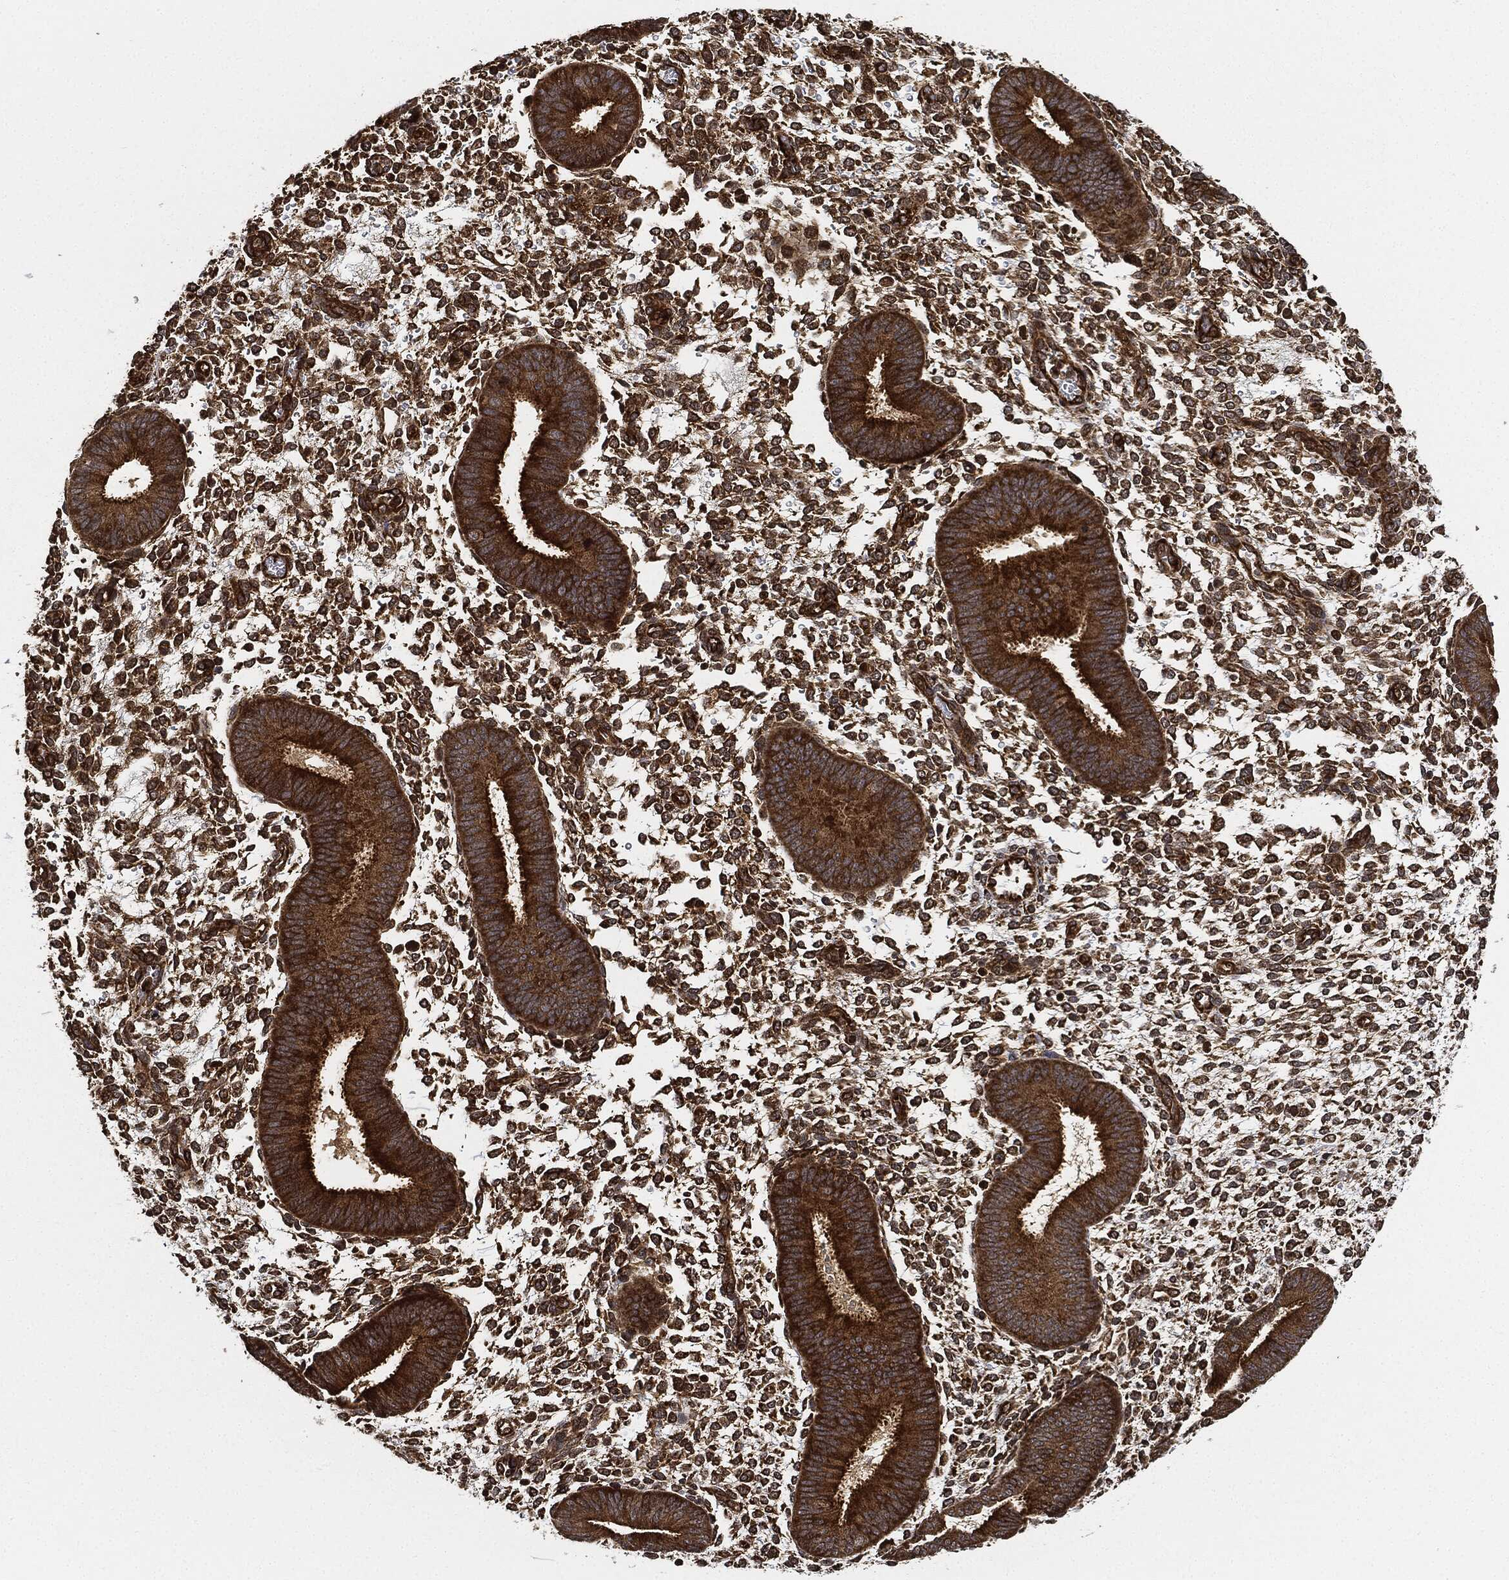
{"staining": {"intensity": "strong", "quantity": "25%-75%", "location": "cytoplasmic/membranous"}, "tissue": "endometrium", "cell_type": "Cells in endometrial stroma", "image_type": "normal", "snomed": [{"axis": "morphology", "description": "Normal tissue, NOS"}, {"axis": "topography", "description": "Endometrium"}], "caption": "Protein staining demonstrates strong cytoplasmic/membranous positivity in about 25%-75% of cells in endometrial stroma in benign endometrium.", "gene": "CEP290", "patient": {"sex": "female", "age": 39}}